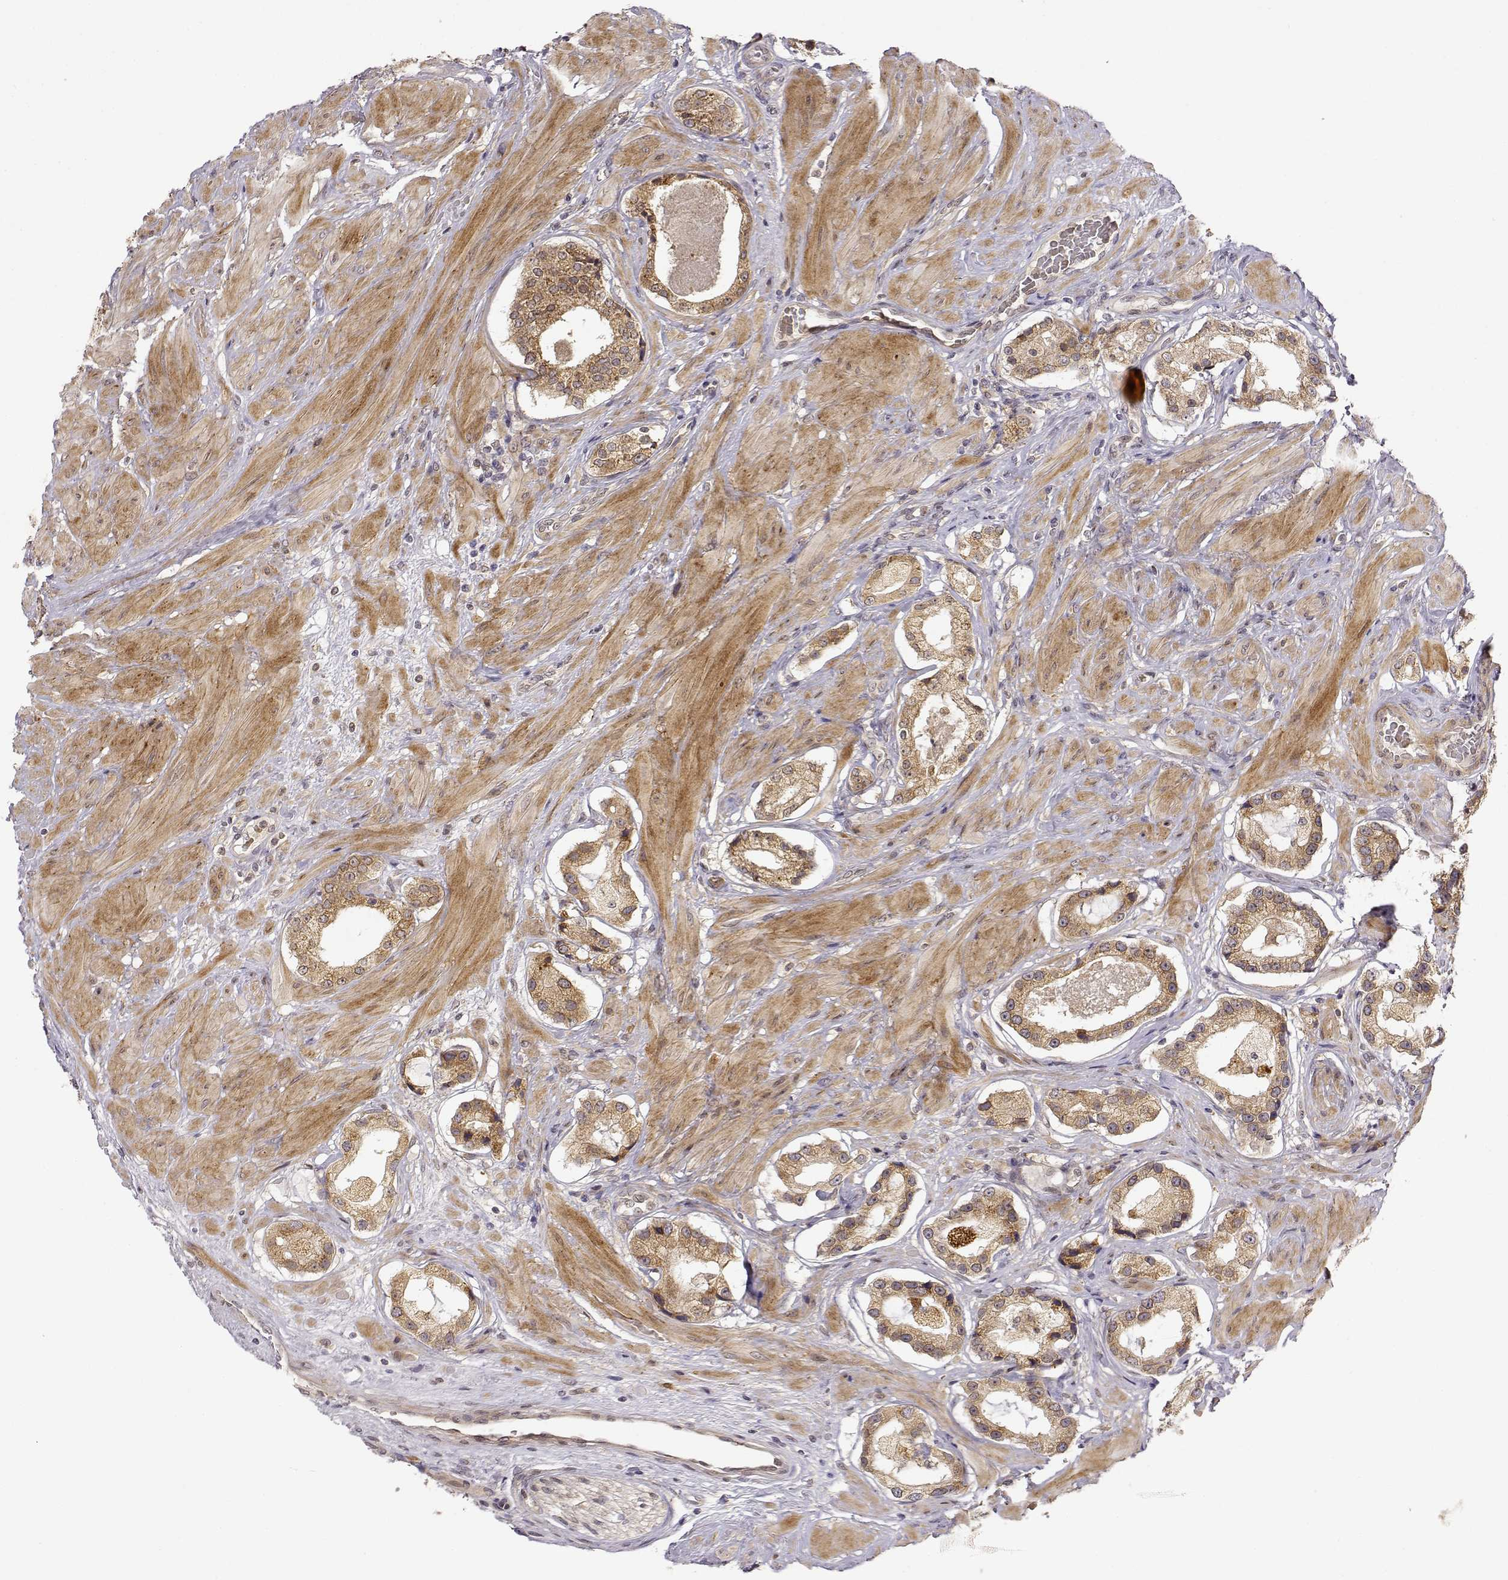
{"staining": {"intensity": "moderate", "quantity": ">75%", "location": "cytoplasmic/membranous"}, "tissue": "prostate cancer", "cell_type": "Tumor cells", "image_type": "cancer", "snomed": [{"axis": "morphology", "description": "Adenocarcinoma, Low grade"}, {"axis": "topography", "description": "Prostate"}], "caption": "Immunohistochemistry (IHC) image of neoplastic tissue: human prostate adenocarcinoma (low-grade) stained using immunohistochemistry shows medium levels of moderate protein expression localized specifically in the cytoplasmic/membranous of tumor cells, appearing as a cytoplasmic/membranous brown color.", "gene": "ERGIC2", "patient": {"sex": "male", "age": 60}}